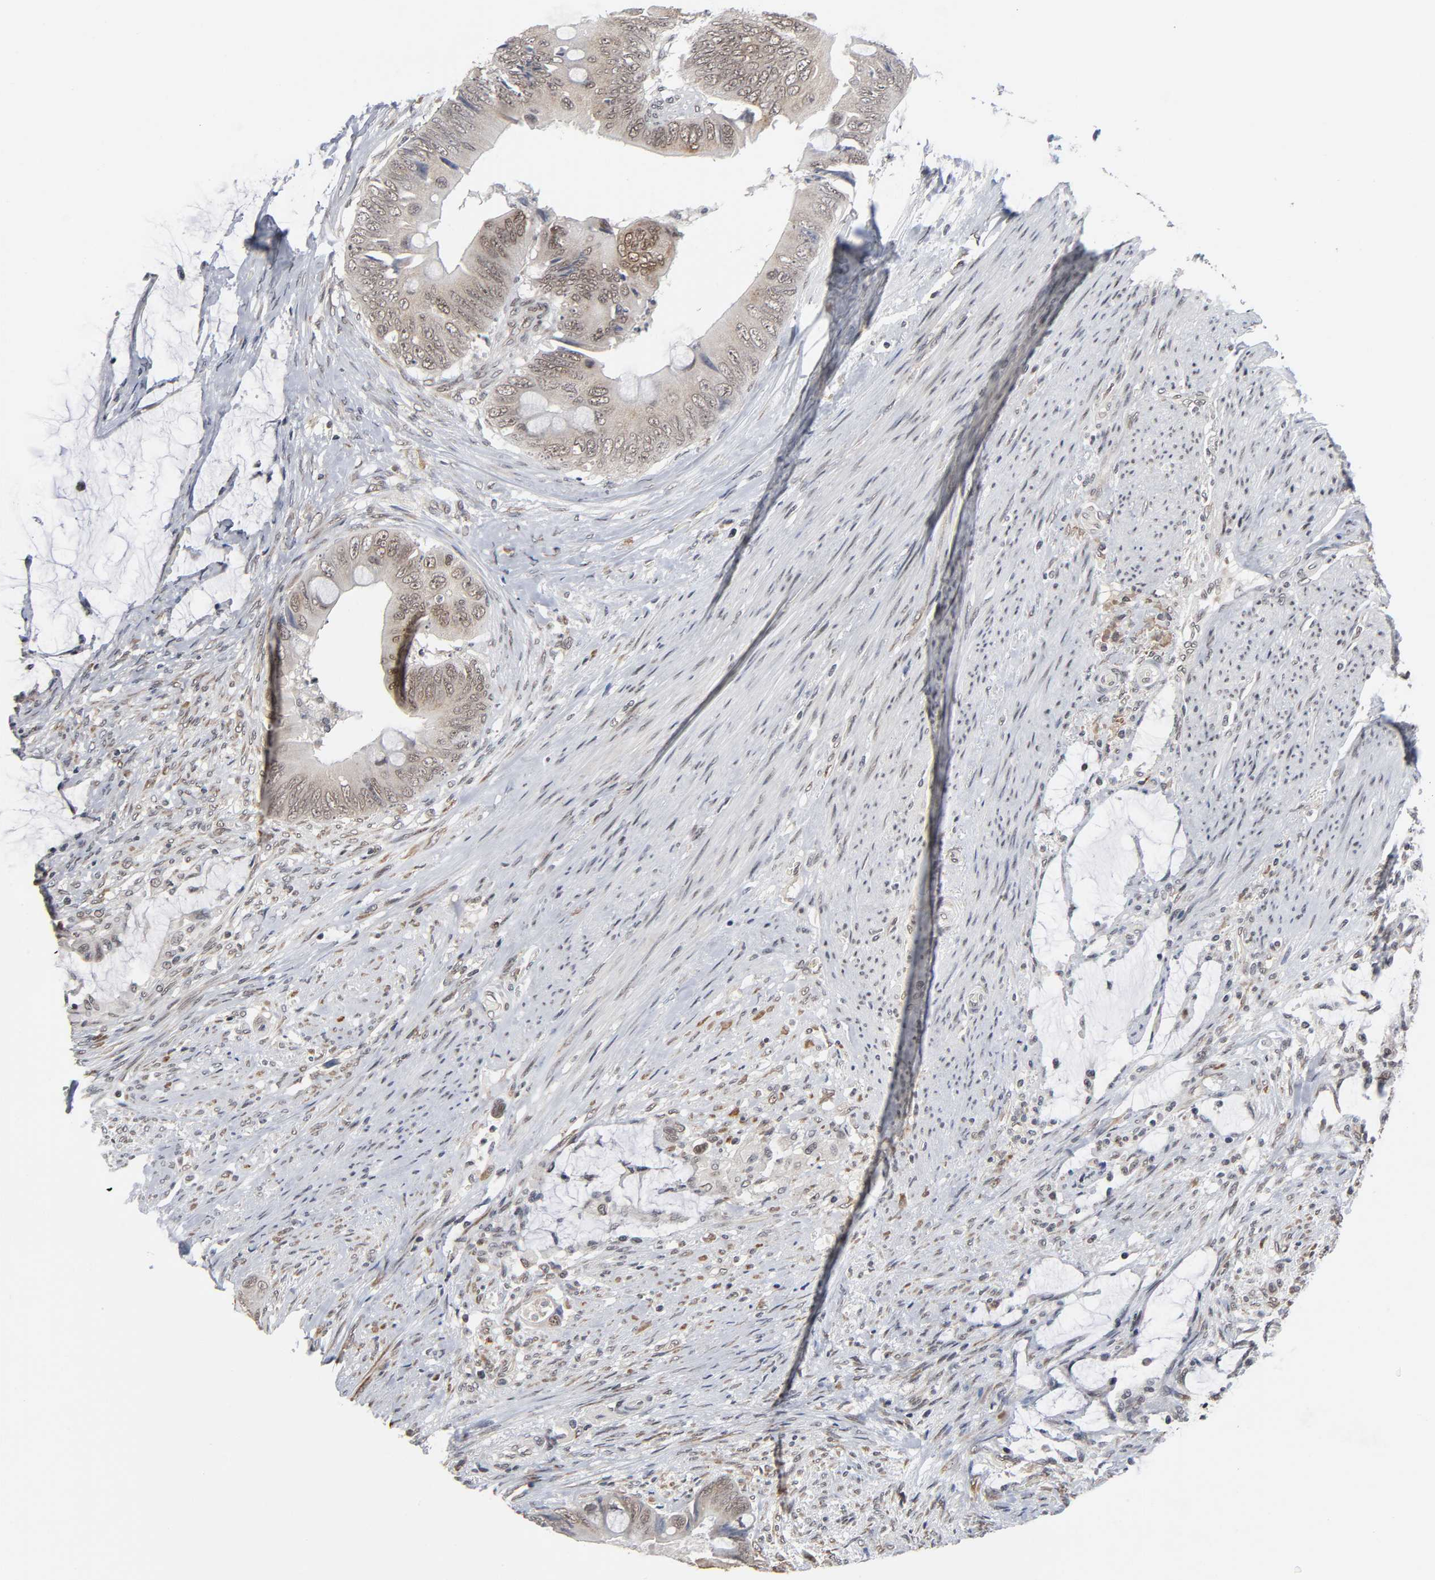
{"staining": {"intensity": "weak", "quantity": ">75%", "location": "cytoplasmic/membranous,nuclear"}, "tissue": "colorectal cancer", "cell_type": "Tumor cells", "image_type": "cancer", "snomed": [{"axis": "morphology", "description": "Adenocarcinoma, NOS"}, {"axis": "topography", "description": "Rectum"}], "caption": "Immunohistochemical staining of human colorectal adenocarcinoma demonstrates weak cytoplasmic/membranous and nuclear protein expression in about >75% of tumor cells.", "gene": "ZNF384", "patient": {"sex": "female", "age": 77}}